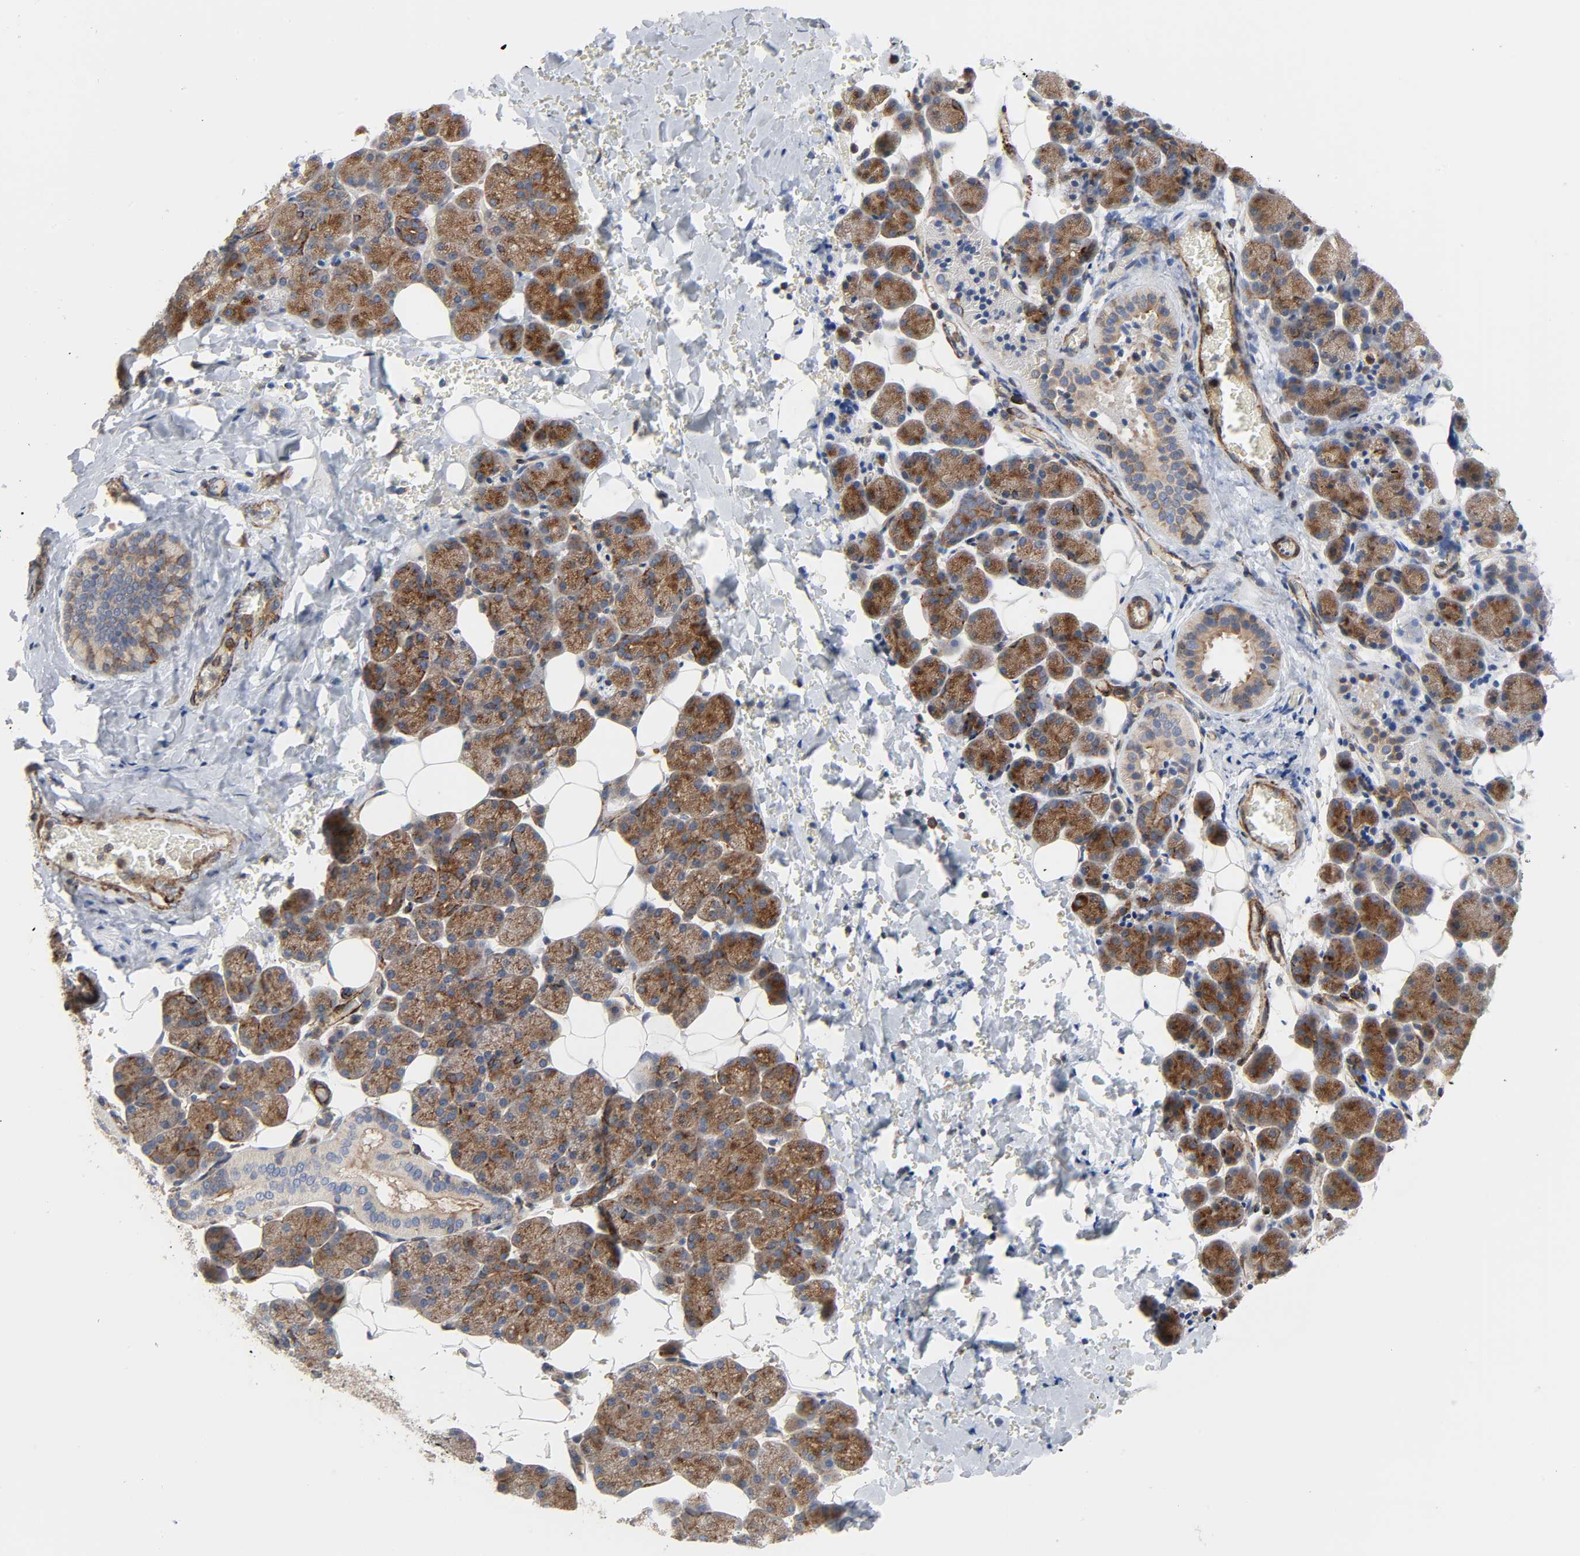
{"staining": {"intensity": "strong", "quantity": ">75%", "location": "cytoplasmic/membranous"}, "tissue": "salivary gland", "cell_type": "Glandular cells", "image_type": "normal", "snomed": [{"axis": "morphology", "description": "Normal tissue, NOS"}, {"axis": "topography", "description": "Lymph node"}, {"axis": "topography", "description": "Salivary gland"}], "caption": "The immunohistochemical stain shows strong cytoplasmic/membranous staining in glandular cells of unremarkable salivary gland. (DAB (3,3'-diaminobenzidine) IHC with brightfield microscopy, high magnification).", "gene": "ARHGAP1", "patient": {"sex": "male", "age": 8}}